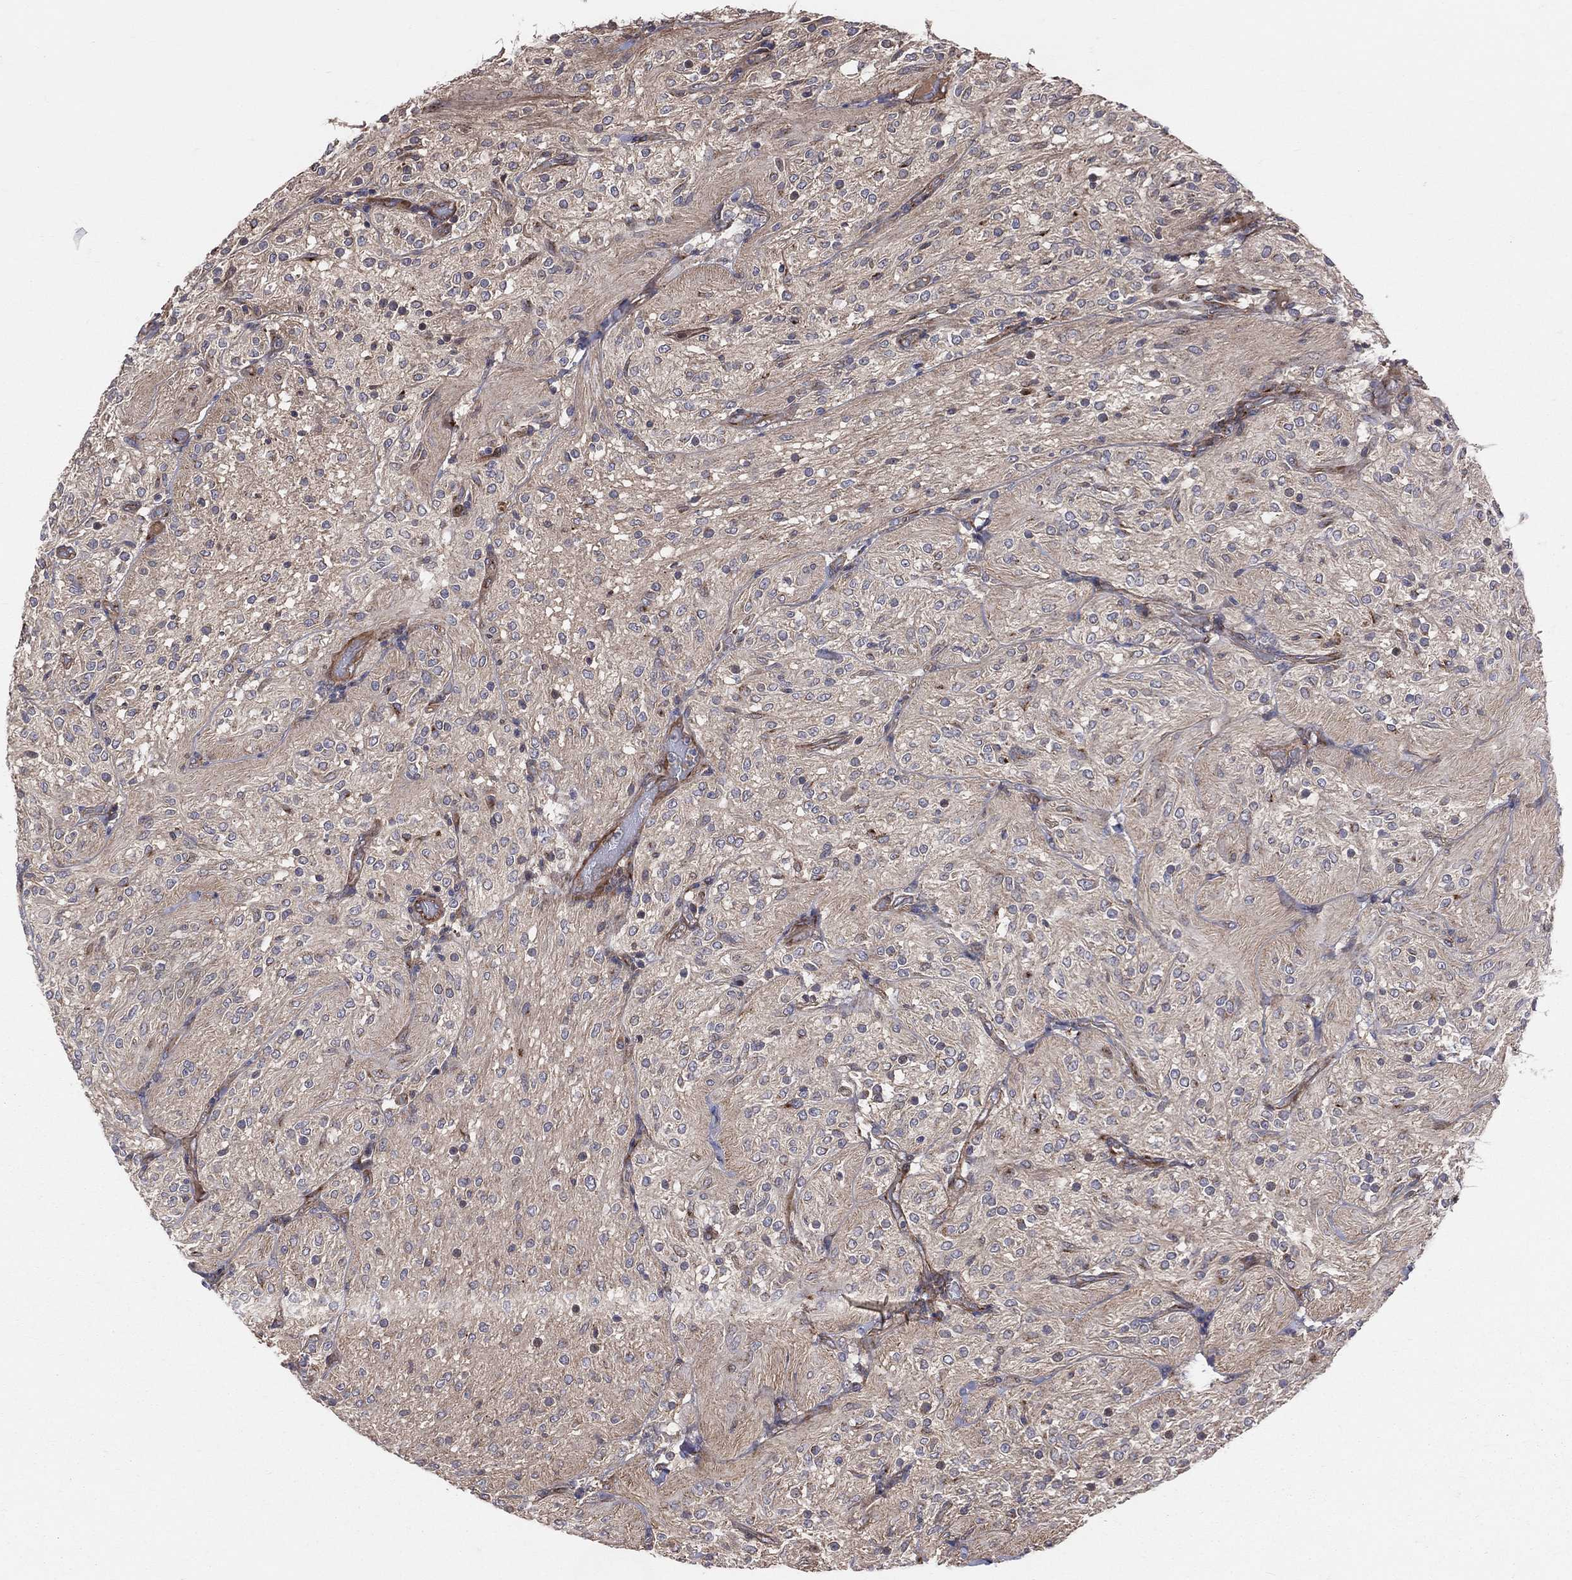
{"staining": {"intensity": "negative", "quantity": "none", "location": "none"}, "tissue": "glioma", "cell_type": "Tumor cells", "image_type": "cancer", "snomed": [{"axis": "morphology", "description": "Glioma, malignant, Low grade"}, {"axis": "topography", "description": "Brain"}], "caption": "A photomicrograph of human glioma is negative for staining in tumor cells. (Stains: DAB immunohistochemistry with hematoxylin counter stain, Microscopy: brightfield microscopy at high magnification).", "gene": "ENTPD1", "patient": {"sex": "male", "age": 3}}